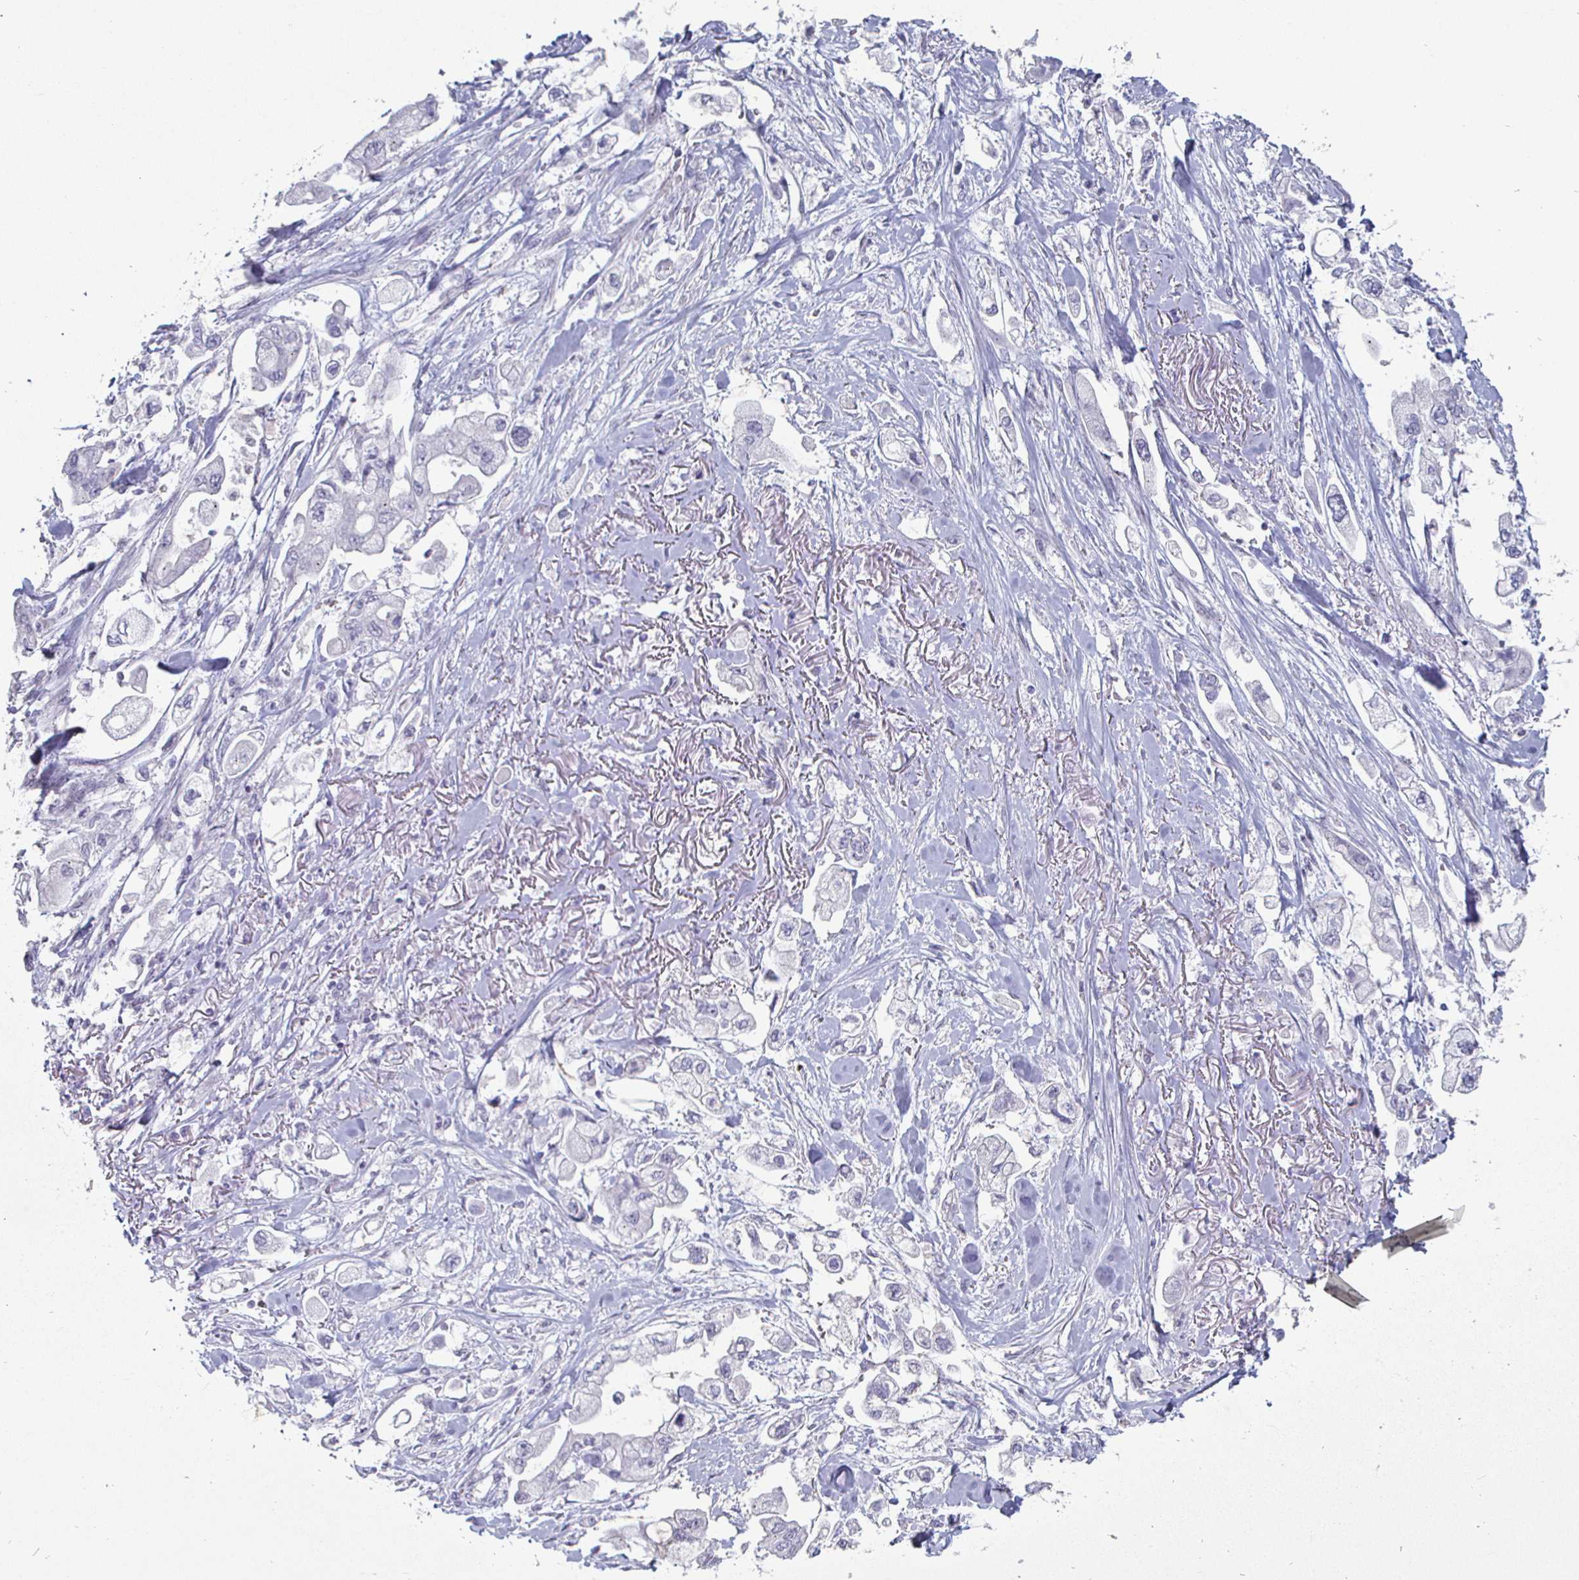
{"staining": {"intensity": "negative", "quantity": "none", "location": "none"}, "tissue": "stomach cancer", "cell_type": "Tumor cells", "image_type": "cancer", "snomed": [{"axis": "morphology", "description": "Adenocarcinoma, NOS"}, {"axis": "topography", "description": "Stomach"}], "caption": "High magnification brightfield microscopy of adenocarcinoma (stomach) stained with DAB (brown) and counterstained with hematoxylin (blue): tumor cells show no significant expression.", "gene": "DMRTB1", "patient": {"sex": "male", "age": 62}}